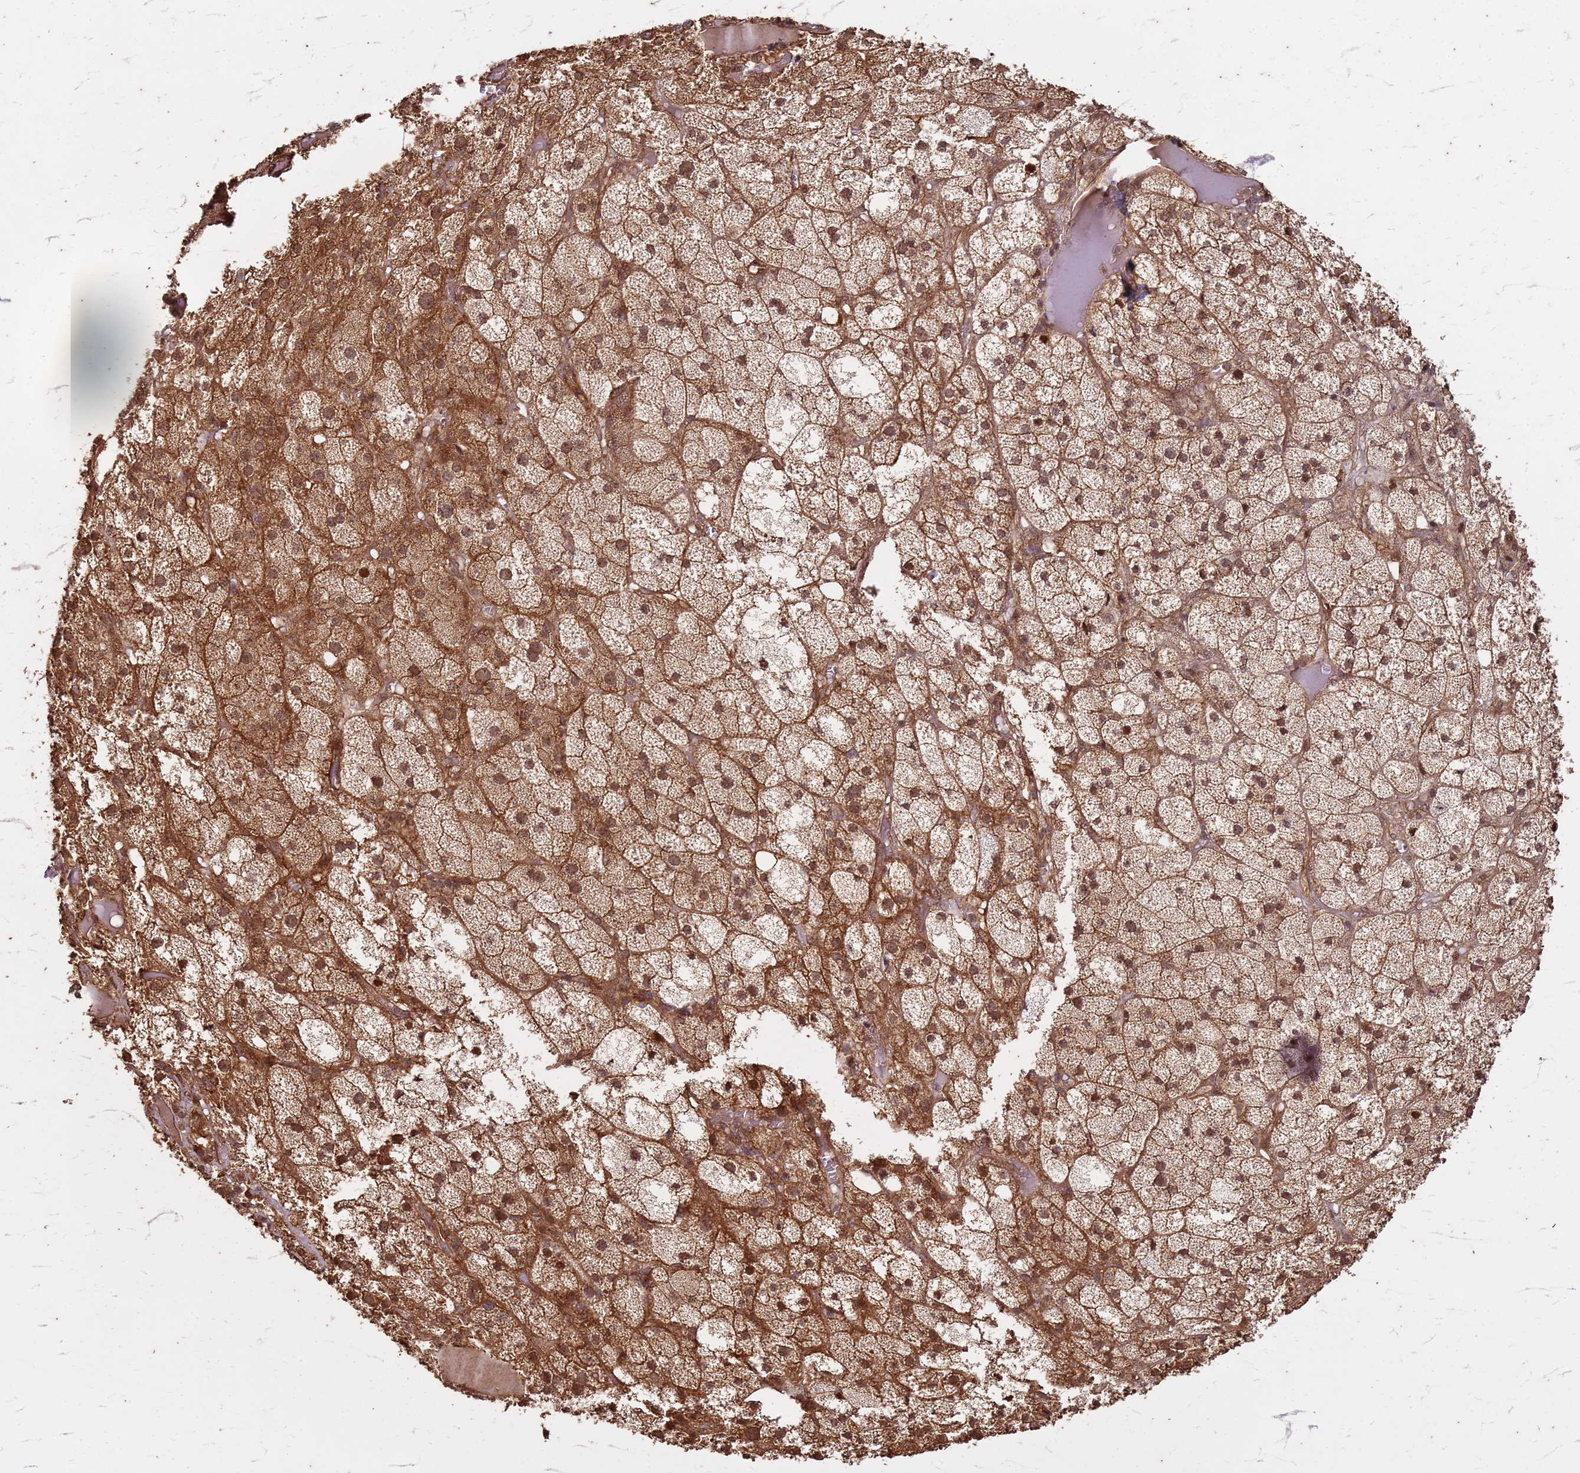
{"staining": {"intensity": "strong", "quantity": ">75%", "location": "cytoplasmic/membranous,nuclear"}, "tissue": "adrenal gland", "cell_type": "Glandular cells", "image_type": "normal", "snomed": [{"axis": "morphology", "description": "Normal tissue, NOS"}, {"axis": "topography", "description": "Adrenal gland"}], "caption": "A brown stain labels strong cytoplasmic/membranous,nuclear staining of a protein in glandular cells of benign human adrenal gland. The staining was performed using DAB to visualize the protein expression in brown, while the nuclei were stained in blue with hematoxylin (Magnification: 20x).", "gene": "KIF26A", "patient": {"sex": "female", "age": 61}}